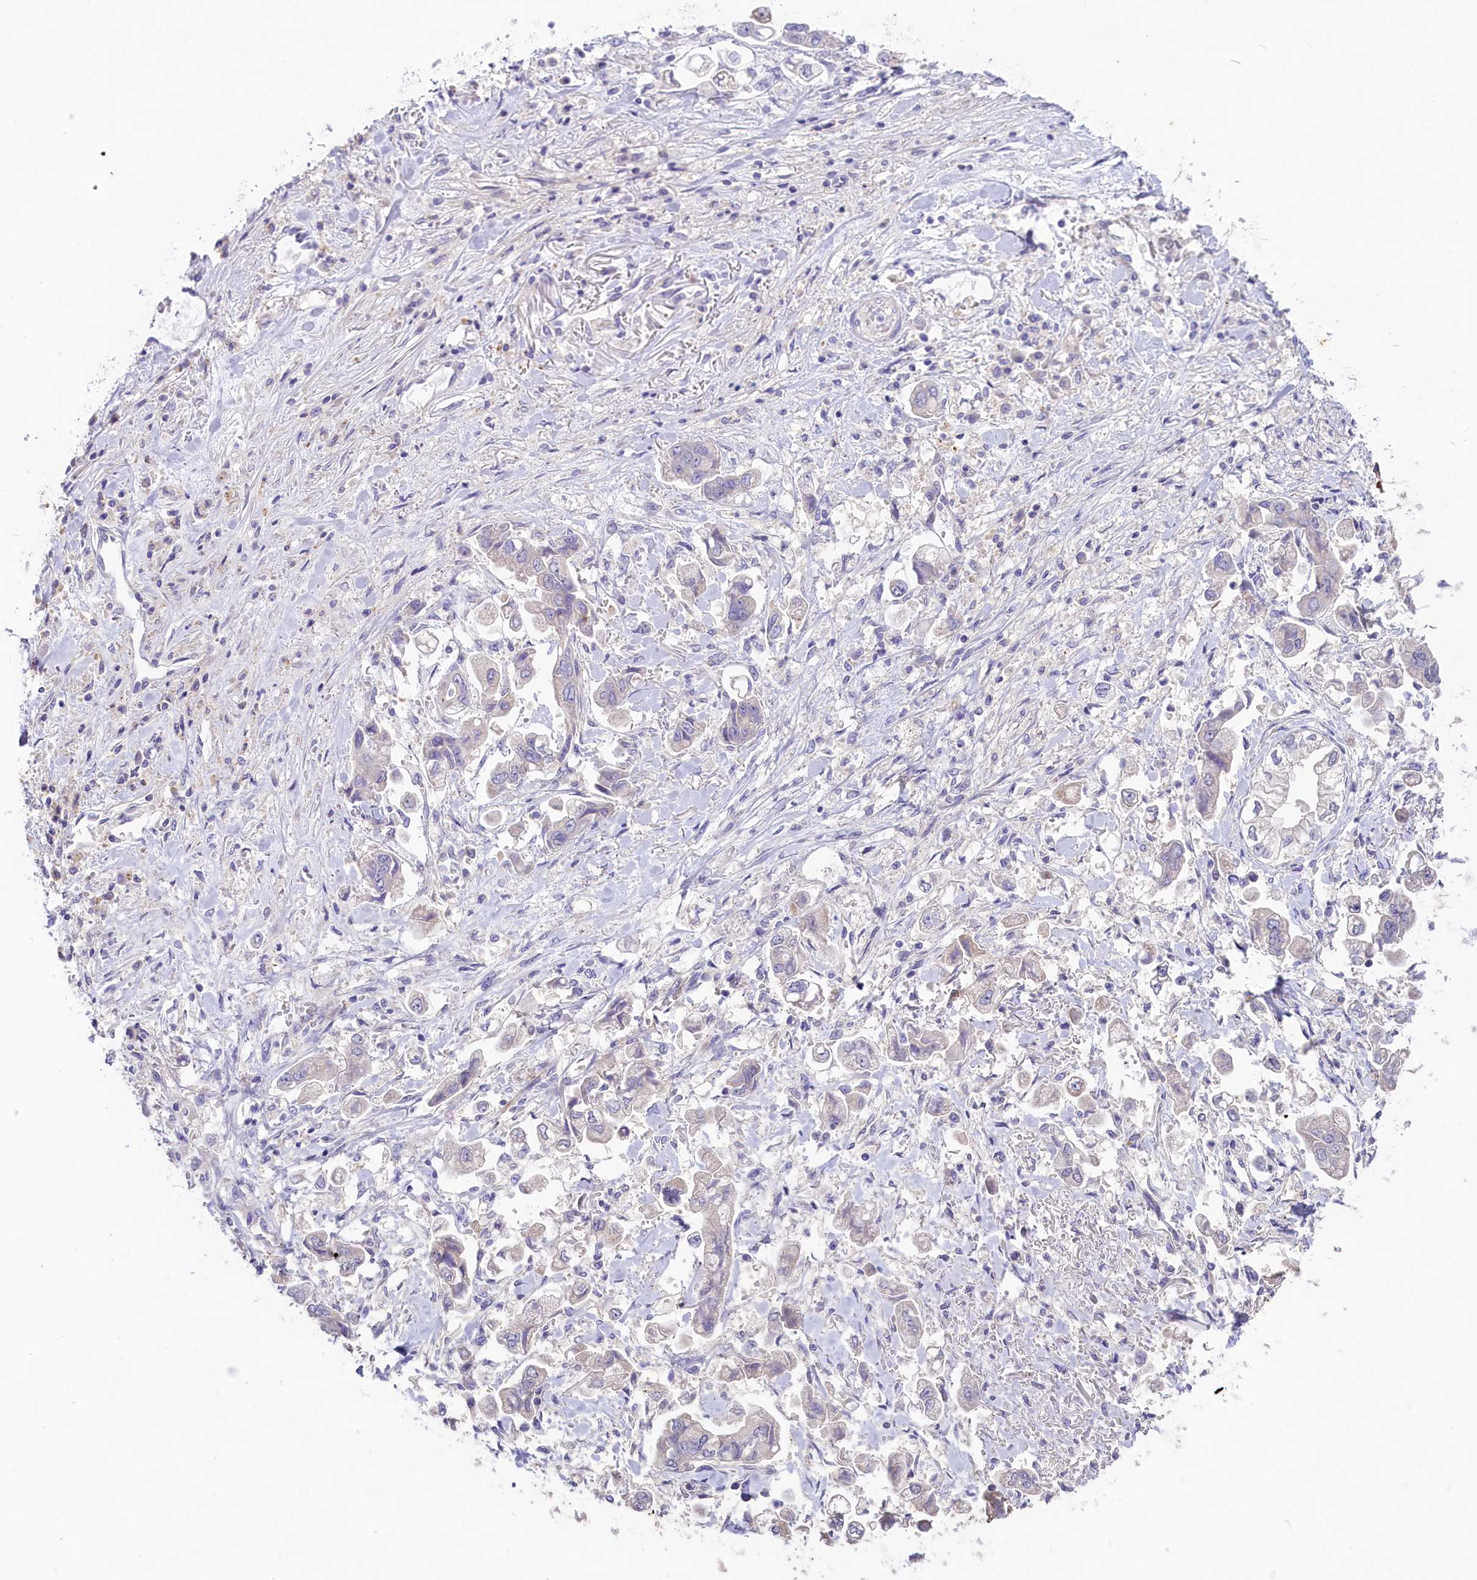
{"staining": {"intensity": "negative", "quantity": "none", "location": "none"}, "tissue": "stomach cancer", "cell_type": "Tumor cells", "image_type": "cancer", "snomed": [{"axis": "morphology", "description": "Adenocarcinoma, NOS"}, {"axis": "topography", "description": "Stomach"}], "caption": "Protein analysis of adenocarcinoma (stomach) reveals no significant positivity in tumor cells.", "gene": "CD99L2", "patient": {"sex": "male", "age": 62}}